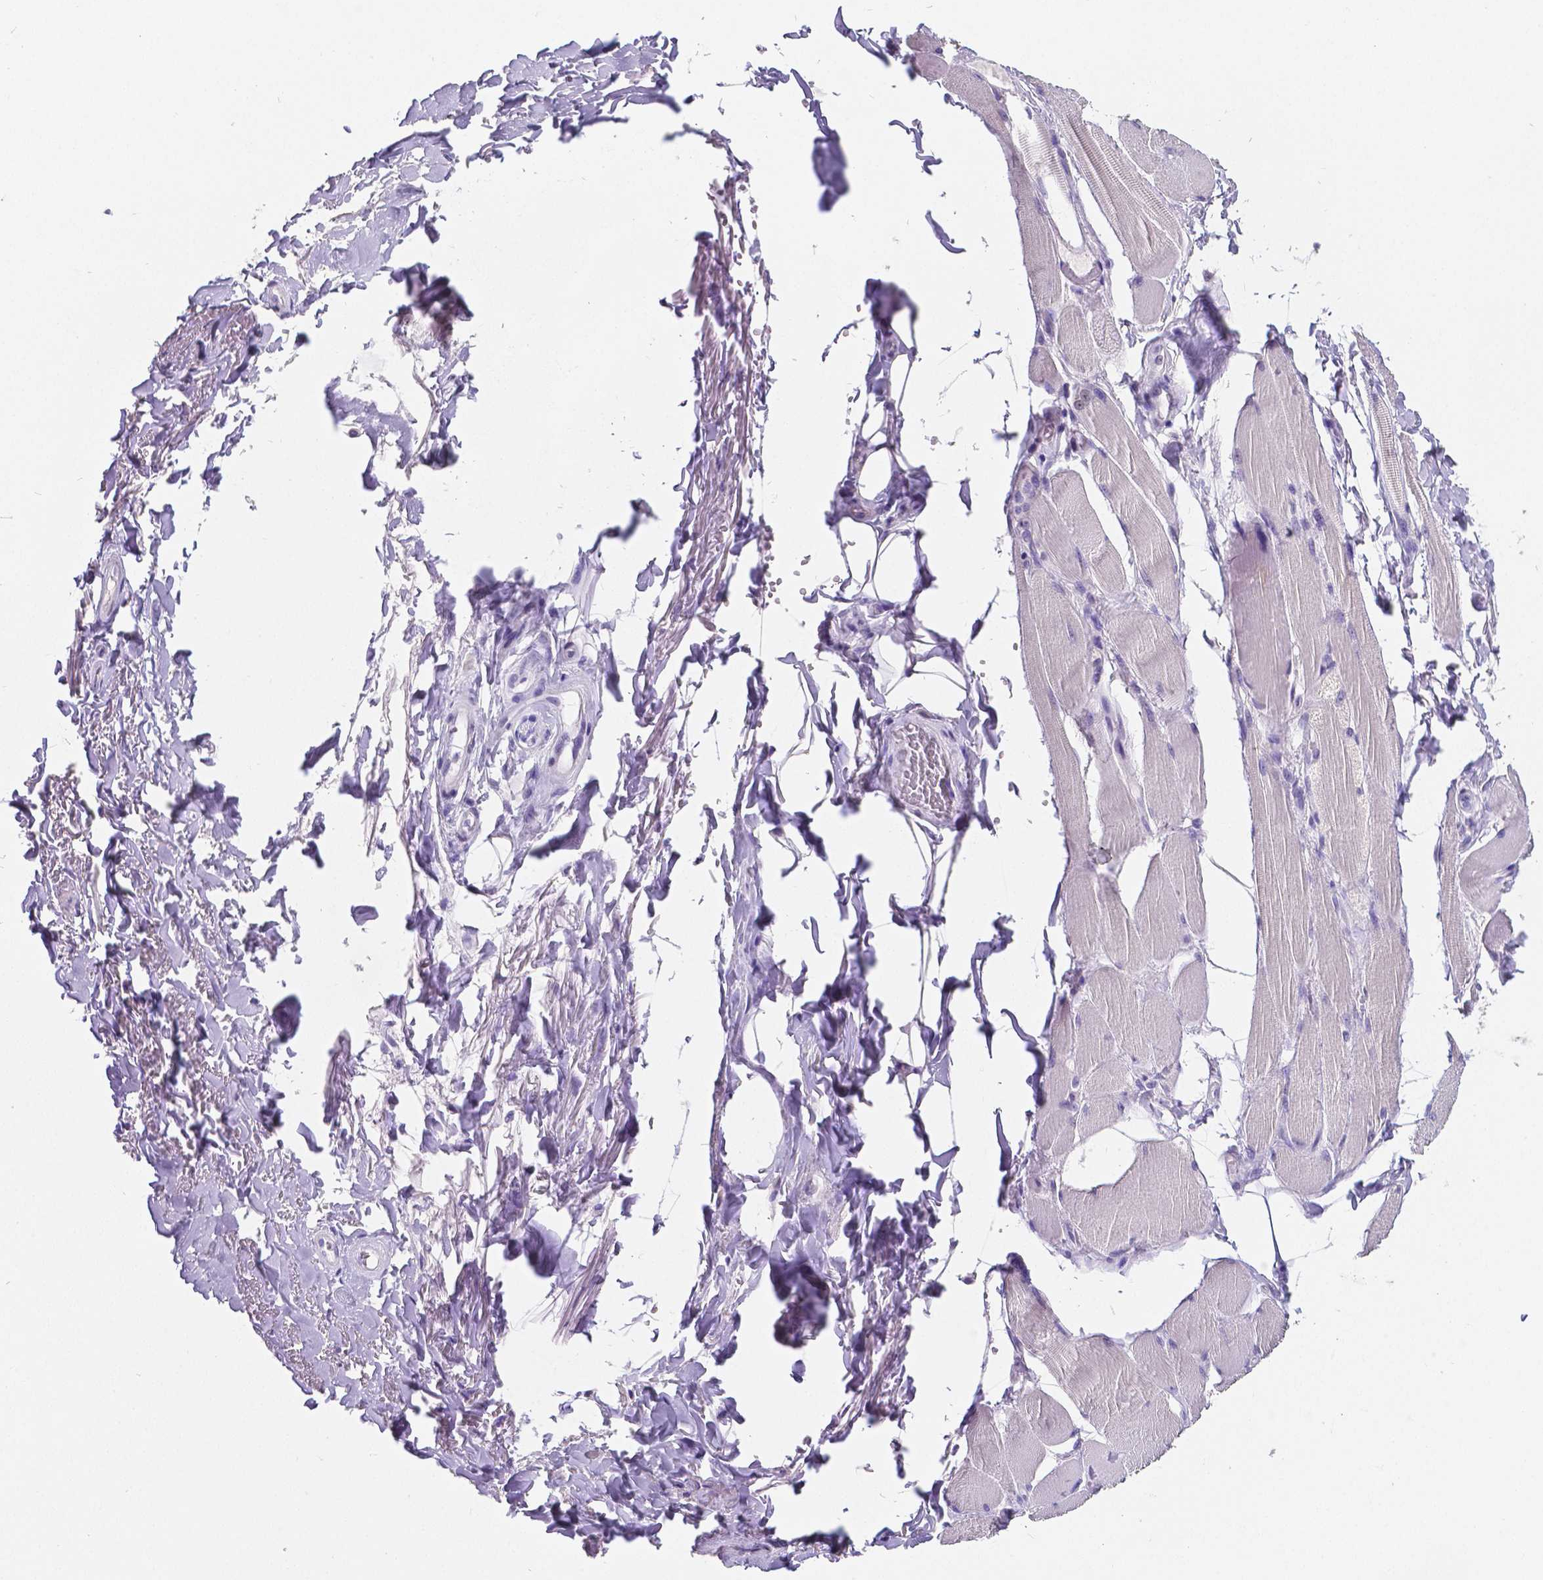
{"staining": {"intensity": "negative", "quantity": "none", "location": "none"}, "tissue": "skeletal muscle", "cell_type": "Myocytes", "image_type": "normal", "snomed": [{"axis": "morphology", "description": "Normal tissue, NOS"}, {"axis": "topography", "description": "Skeletal muscle"}, {"axis": "topography", "description": "Anal"}, {"axis": "topography", "description": "Peripheral nerve tissue"}], "caption": "This is an immunohistochemistry photomicrograph of benign skeletal muscle. There is no staining in myocytes.", "gene": "SATB2", "patient": {"sex": "male", "age": 53}}